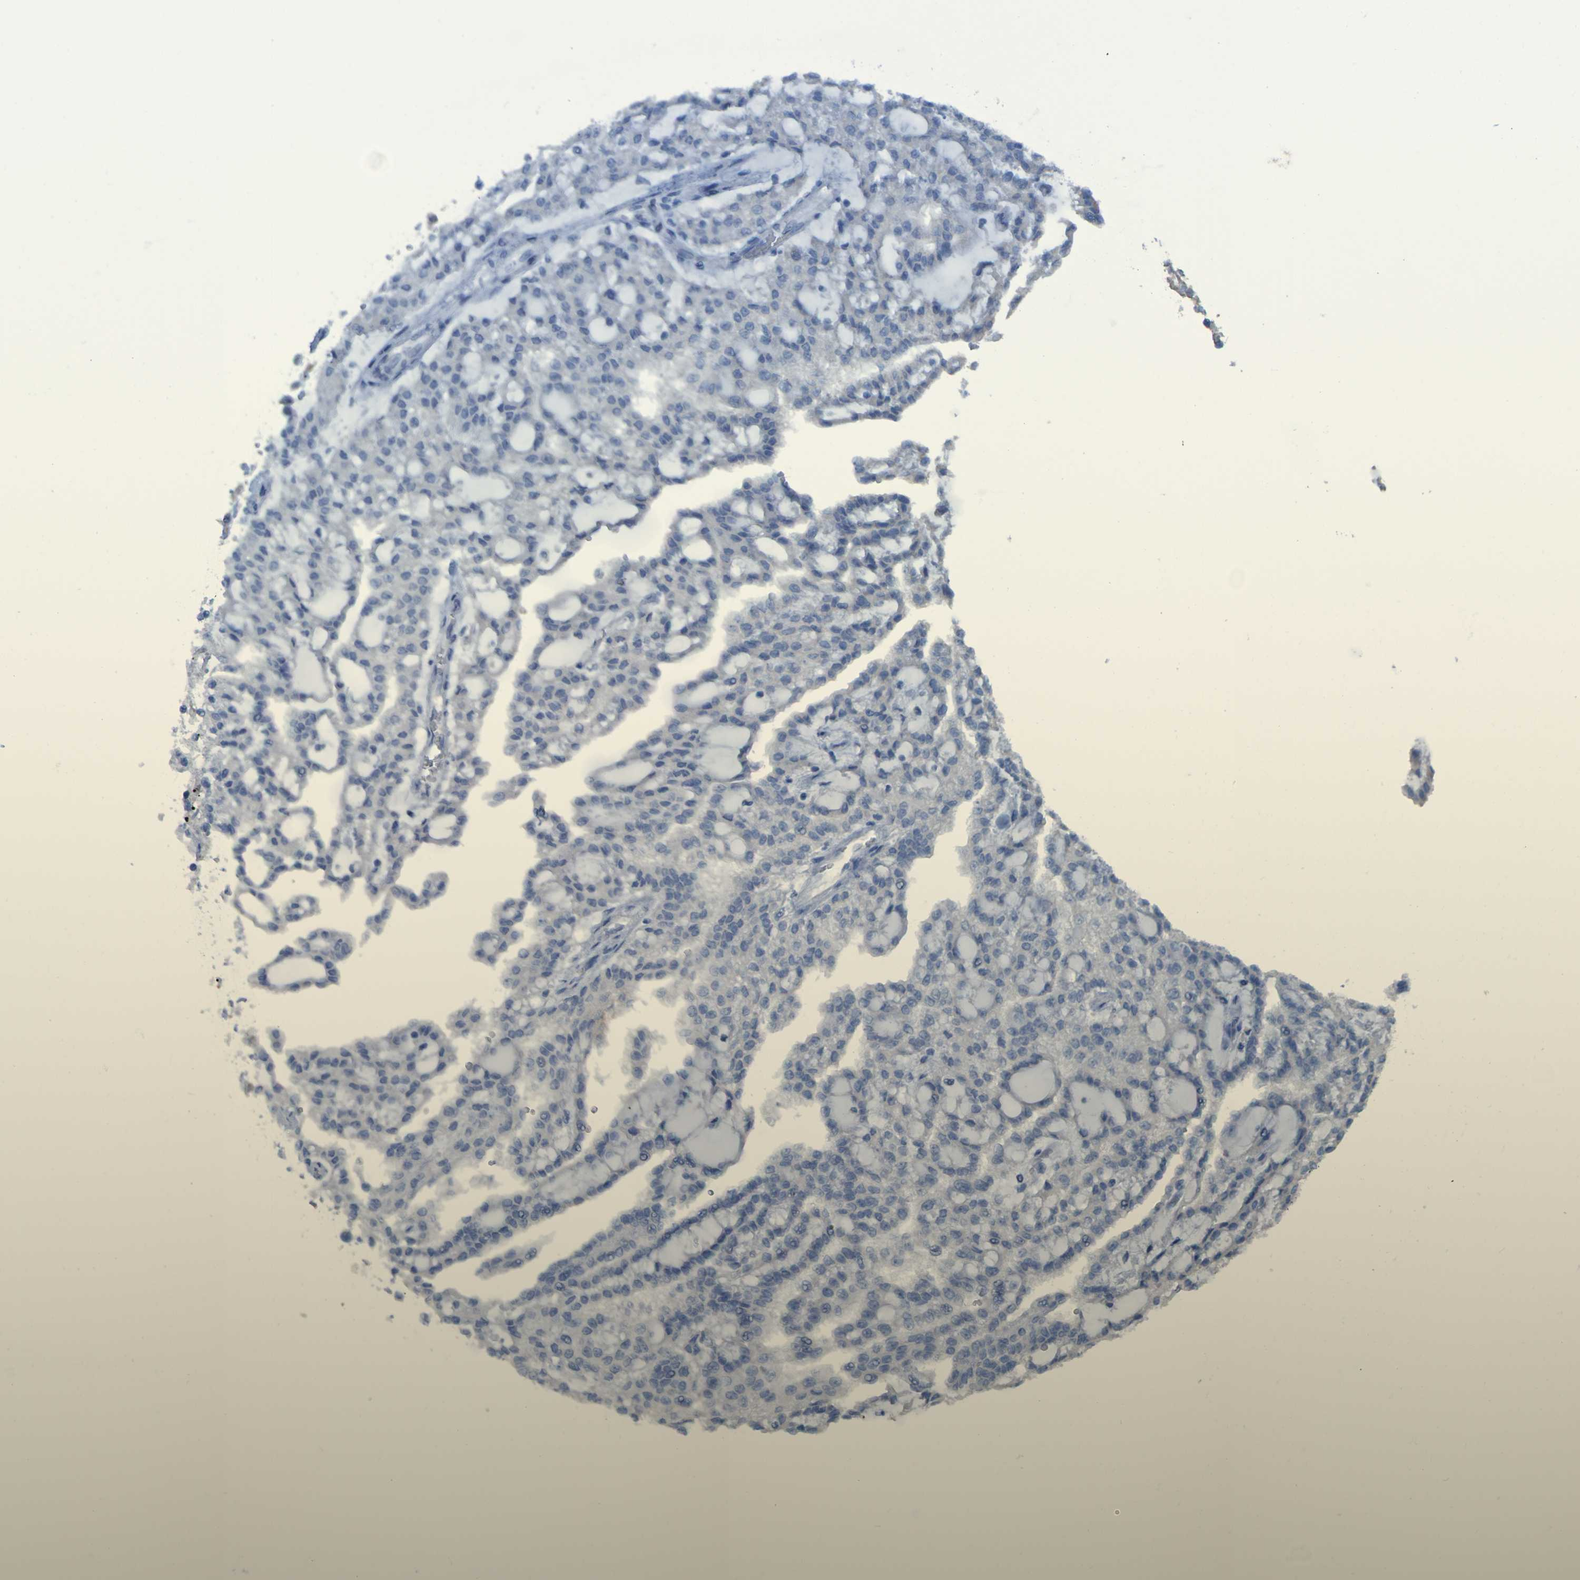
{"staining": {"intensity": "negative", "quantity": "none", "location": "none"}, "tissue": "renal cancer", "cell_type": "Tumor cells", "image_type": "cancer", "snomed": [{"axis": "morphology", "description": "Adenocarcinoma, NOS"}, {"axis": "topography", "description": "Kidney"}], "caption": "Micrograph shows no significant protein expression in tumor cells of renal cancer (adenocarcinoma).", "gene": "CLDN18", "patient": {"sex": "male", "age": 63}}